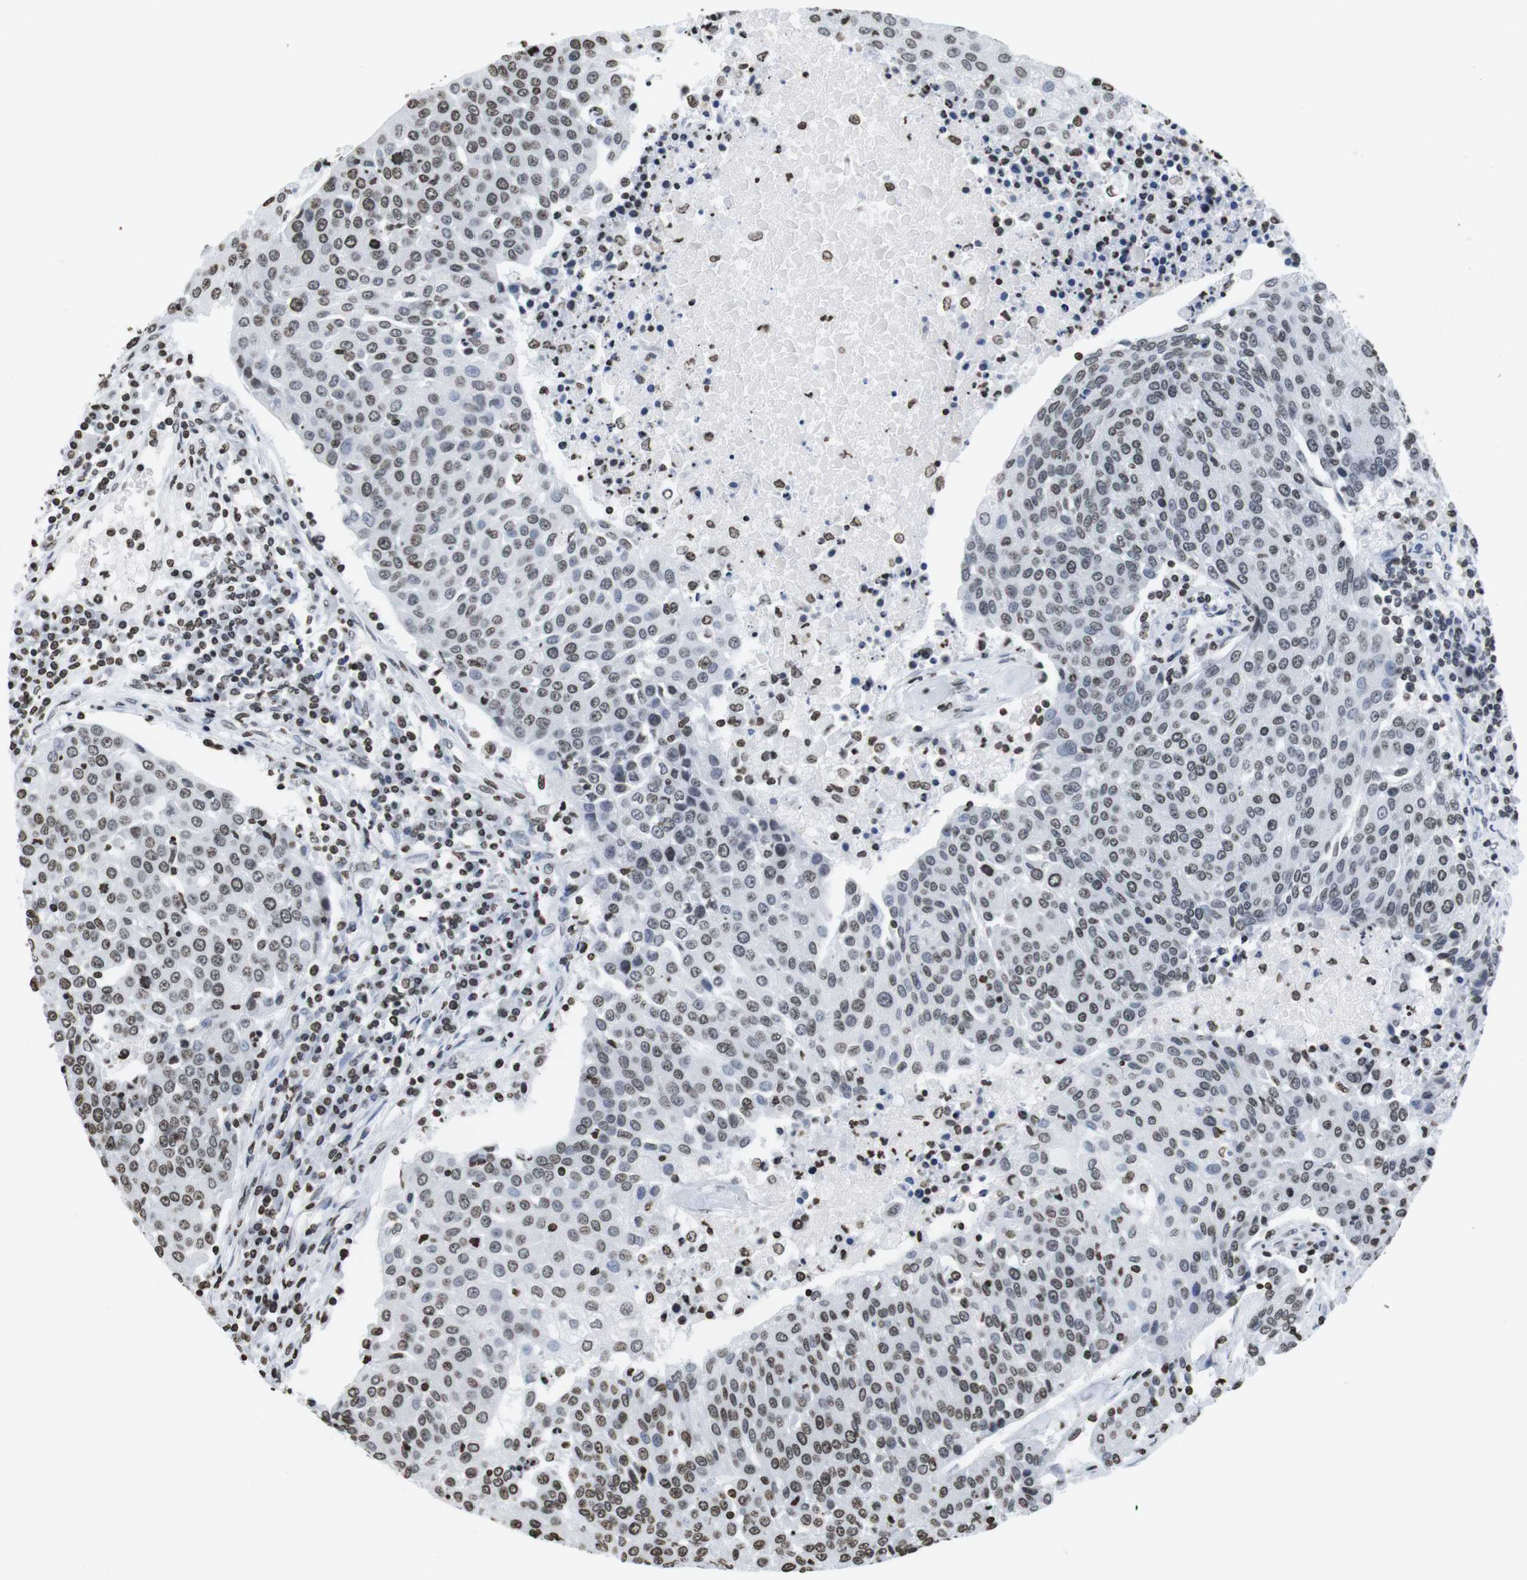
{"staining": {"intensity": "moderate", "quantity": "25%-75%", "location": "nuclear"}, "tissue": "urothelial cancer", "cell_type": "Tumor cells", "image_type": "cancer", "snomed": [{"axis": "morphology", "description": "Urothelial carcinoma, High grade"}, {"axis": "topography", "description": "Urinary bladder"}], "caption": "This micrograph shows IHC staining of human urothelial carcinoma (high-grade), with medium moderate nuclear staining in about 25%-75% of tumor cells.", "gene": "BSX", "patient": {"sex": "female", "age": 85}}